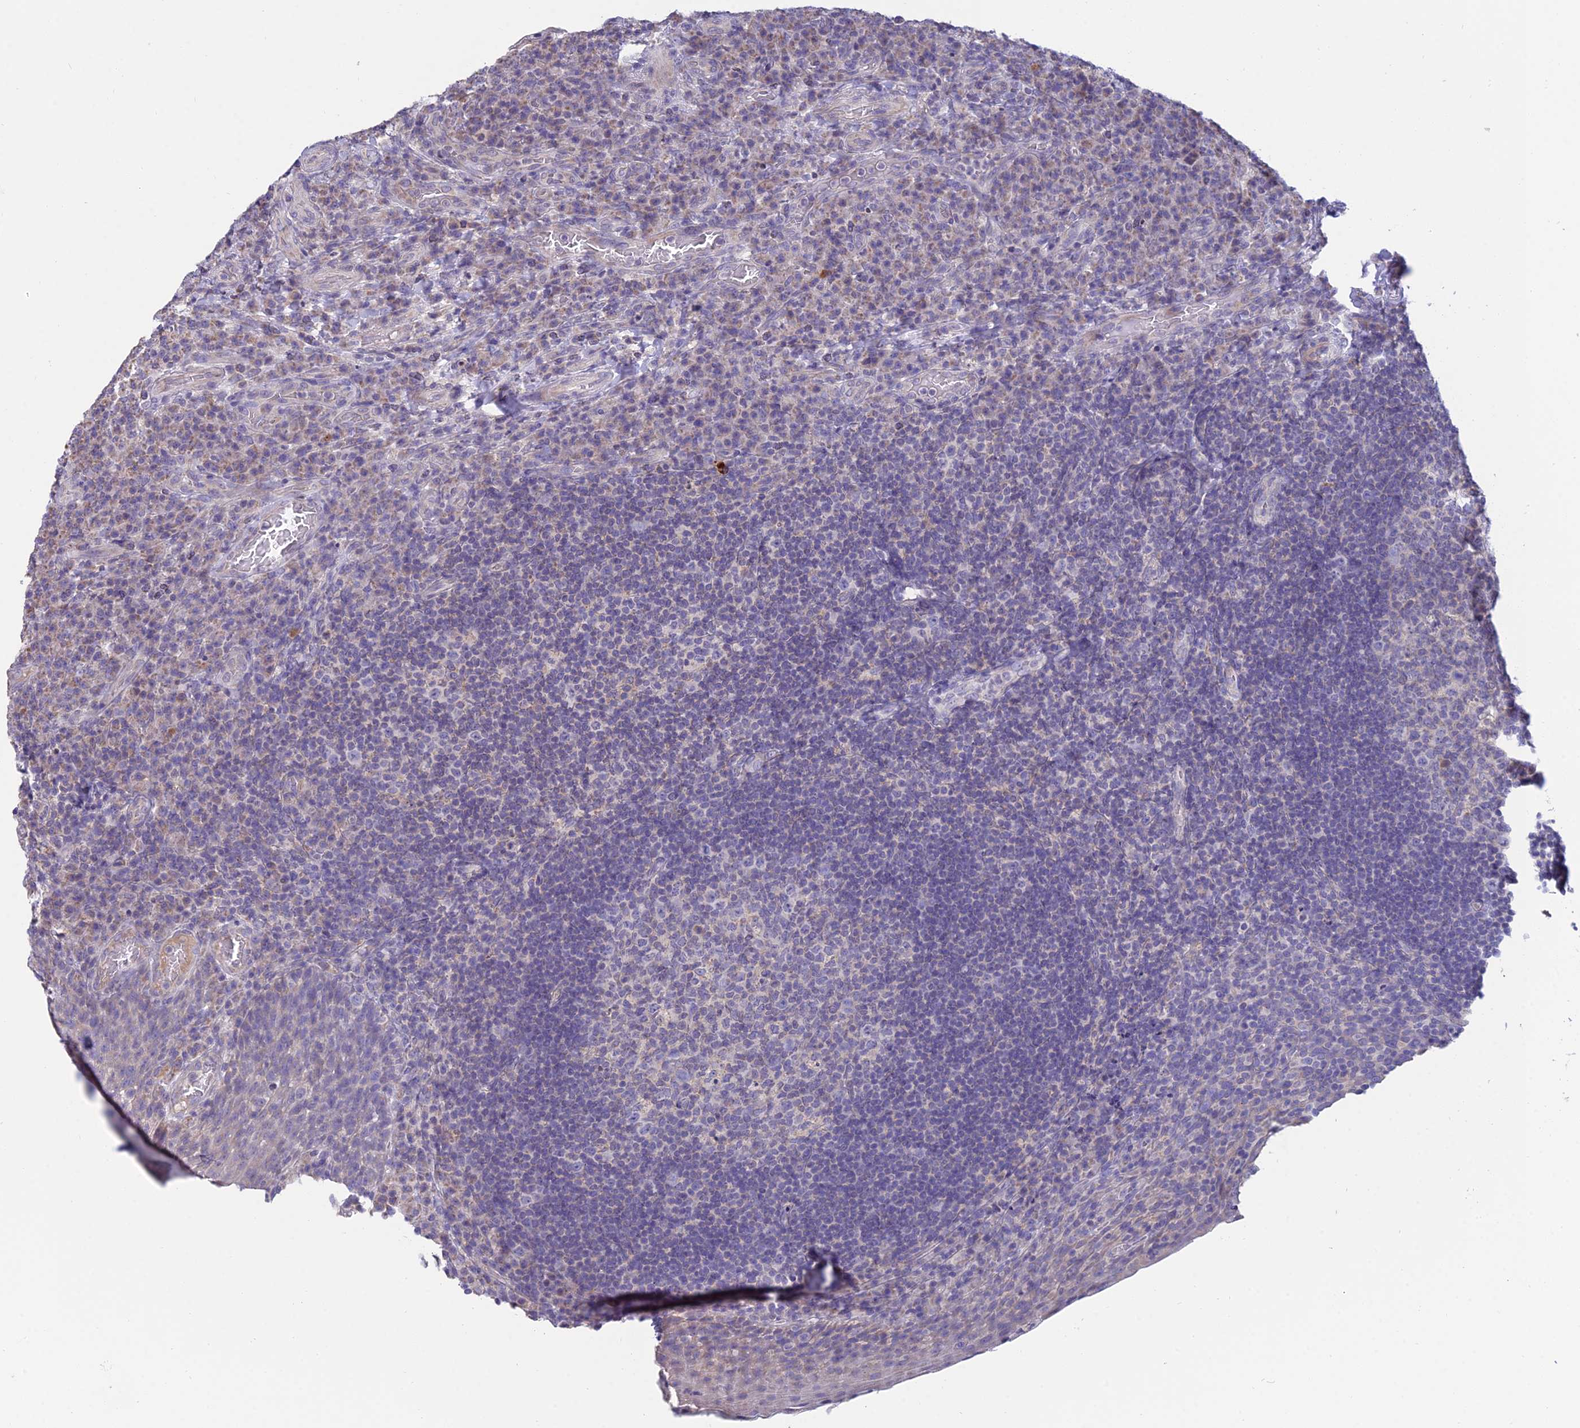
{"staining": {"intensity": "negative", "quantity": "none", "location": "none"}, "tissue": "tonsil", "cell_type": "Germinal center cells", "image_type": "normal", "snomed": [{"axis": "morphology", "description": "Normal tissue, NOS"}, {"axis": "topography", "description": "Tonsil"}], "caption": "Benign tonsil was stained to show a protein in brown. There is no significant positivity in germinal center cells.", "gene": "CFAP206", "patient": {"sex": "male", "age": 17}}